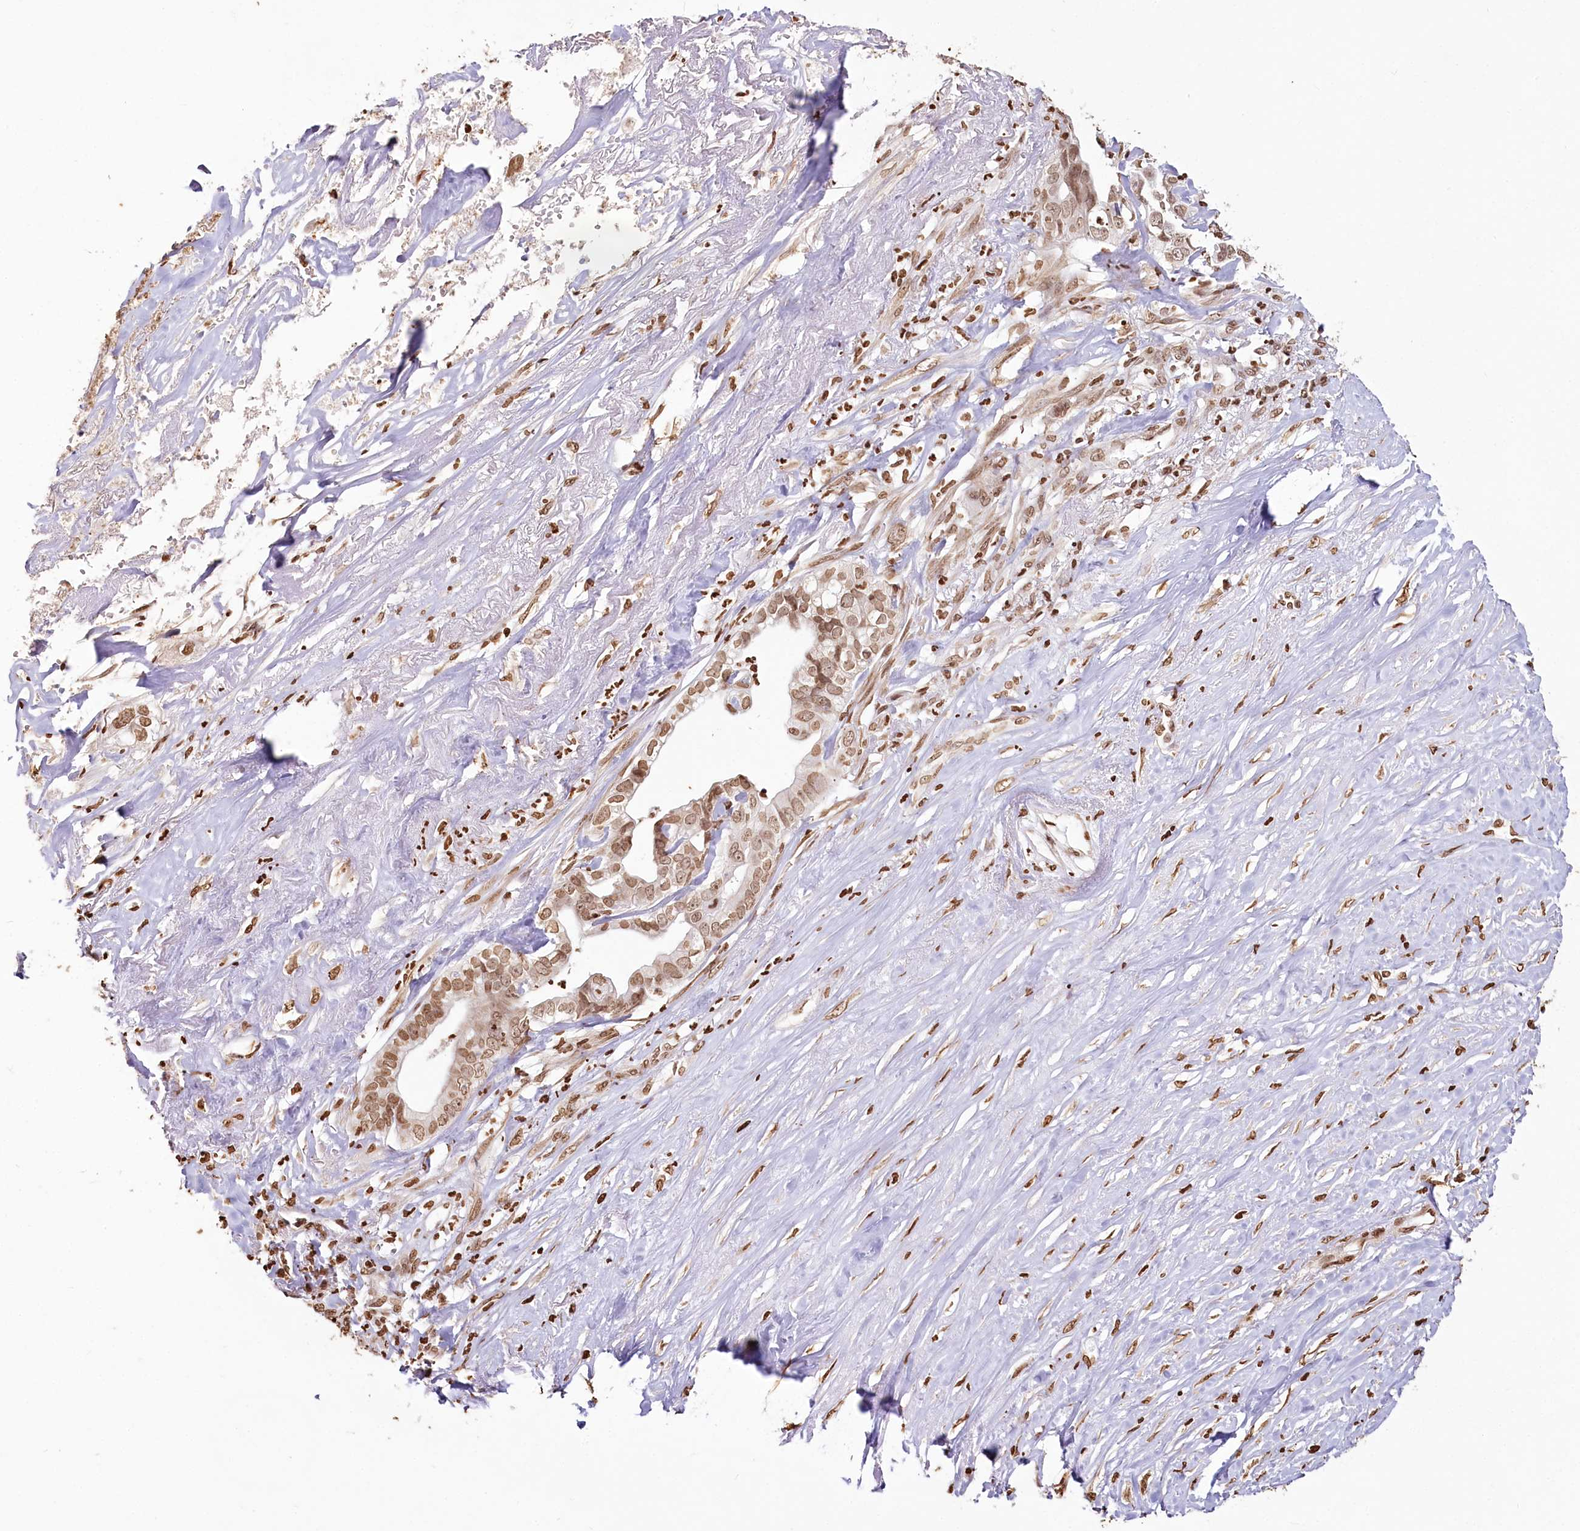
{"staining": {"intensity": "moderate", "quantity": ">75%", "location": "nuclear"}, "tissue": "liver cancer", "cell_type": "Tumor cells", "image_type": "cancer", "snomed": [{"axis": "morphology", "description": "Cholangiocarcinoma"}, {"axis": "topography", "description": "Liver"}], "caption": "Immunohistochemical staining of human liver cancer demonstrates moderate nuclear protein staining in approximately >75% of tumor cells.", "gene": "FAM13A", "patient": {"sex": "female", "age": 79}}